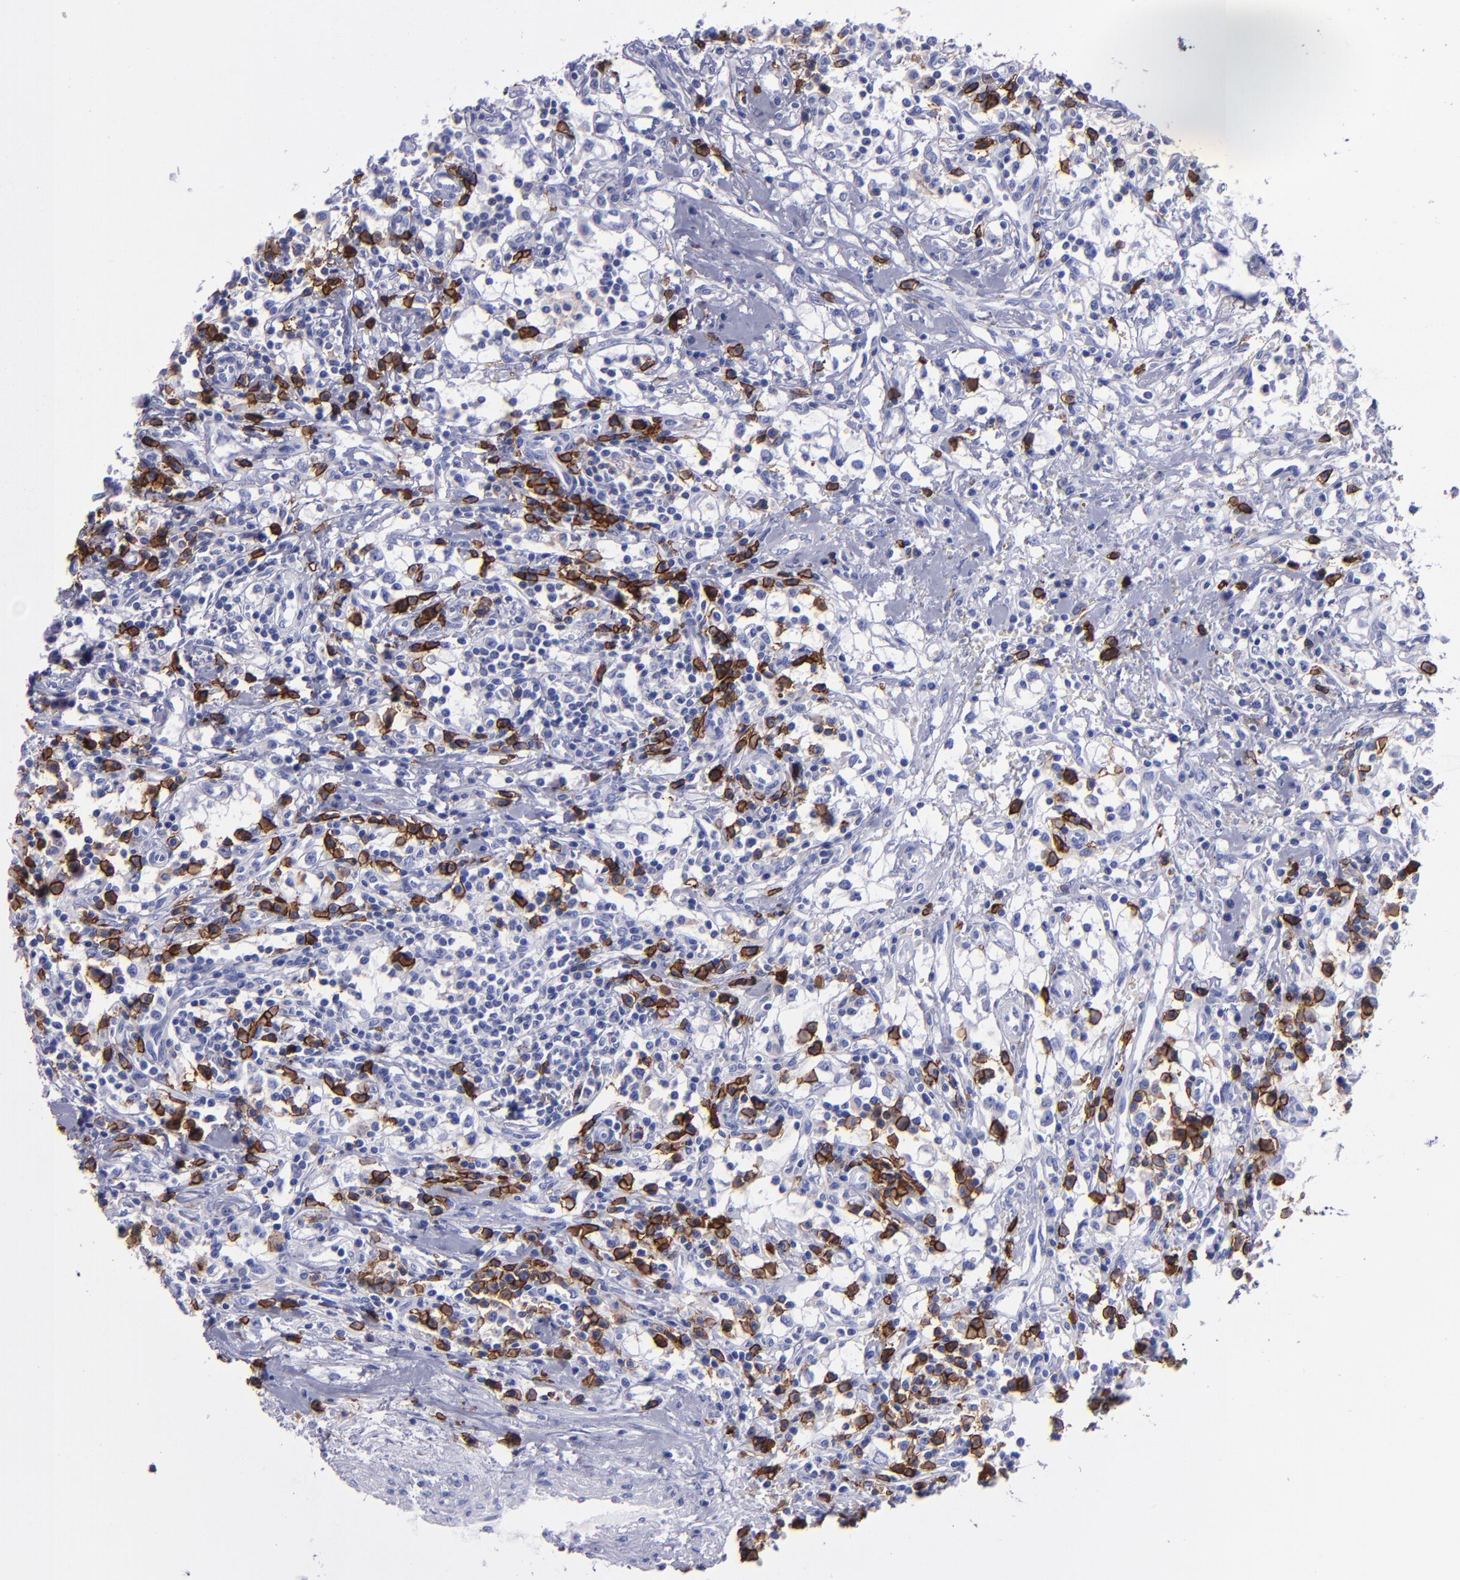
{"staining": {"intensity": "negative", "quantity": "none", "location": "none"}, "tissue": "renal cancer", "cell_type": "Tumor cells", "image_type": "cancer", "snomed": [{"axis": "morphology", "description": "Adenocarcinoma, NOS"}, {"axis": "topography", "description": "Kidney"}], "caption": "High magnification brightfield microscopy of renal adenocarcinoma stained with DAB (brown) and counterstained with hematoxylin (blue): tumor cells show no significant staining.", "gene": "CD38", "patient": {"sex": "male", "age": 82}}